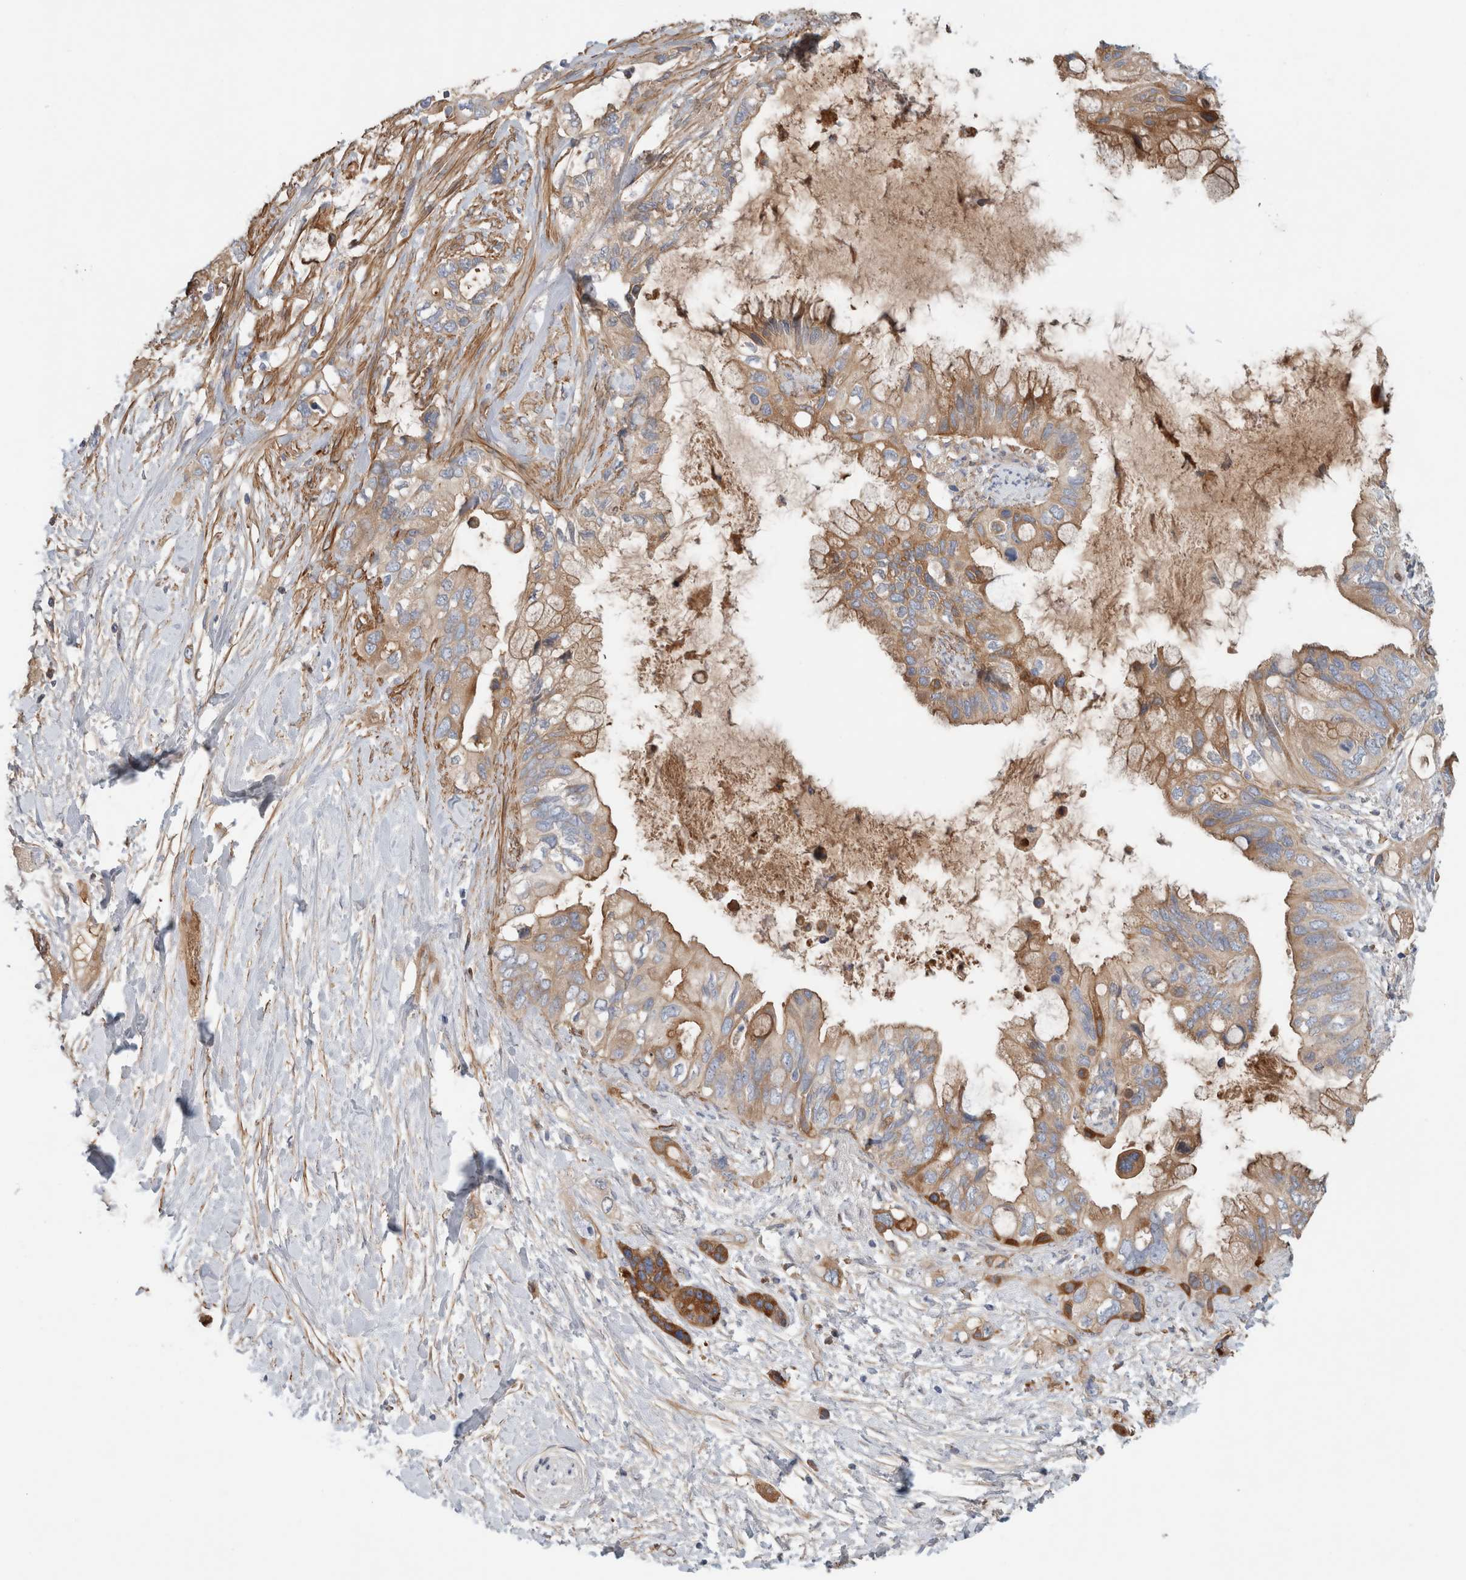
{"staining": {"intensity": "moderate", "quantity": "25%-75%", "location": "cytoplasmic/membranous"}, "tissue": "pancreatic cancer", "cell_type": "Tumor cells", "image_type": "cancer", "snomed": [{"axis": "morphology", "description": "Adenocarcinoma, NOS"}, {"axis": "topography", "description": "Pancreas"}], "caption": "Adenocarcinoma (pancreatic) stained with immunohistochemistry (IHC) reveals moderate cytoplasmic/membranous expression in approximately 25%-75% of tumor cells.", "gene": "CFI", "patient": {"sex": "female", "age": 56}}